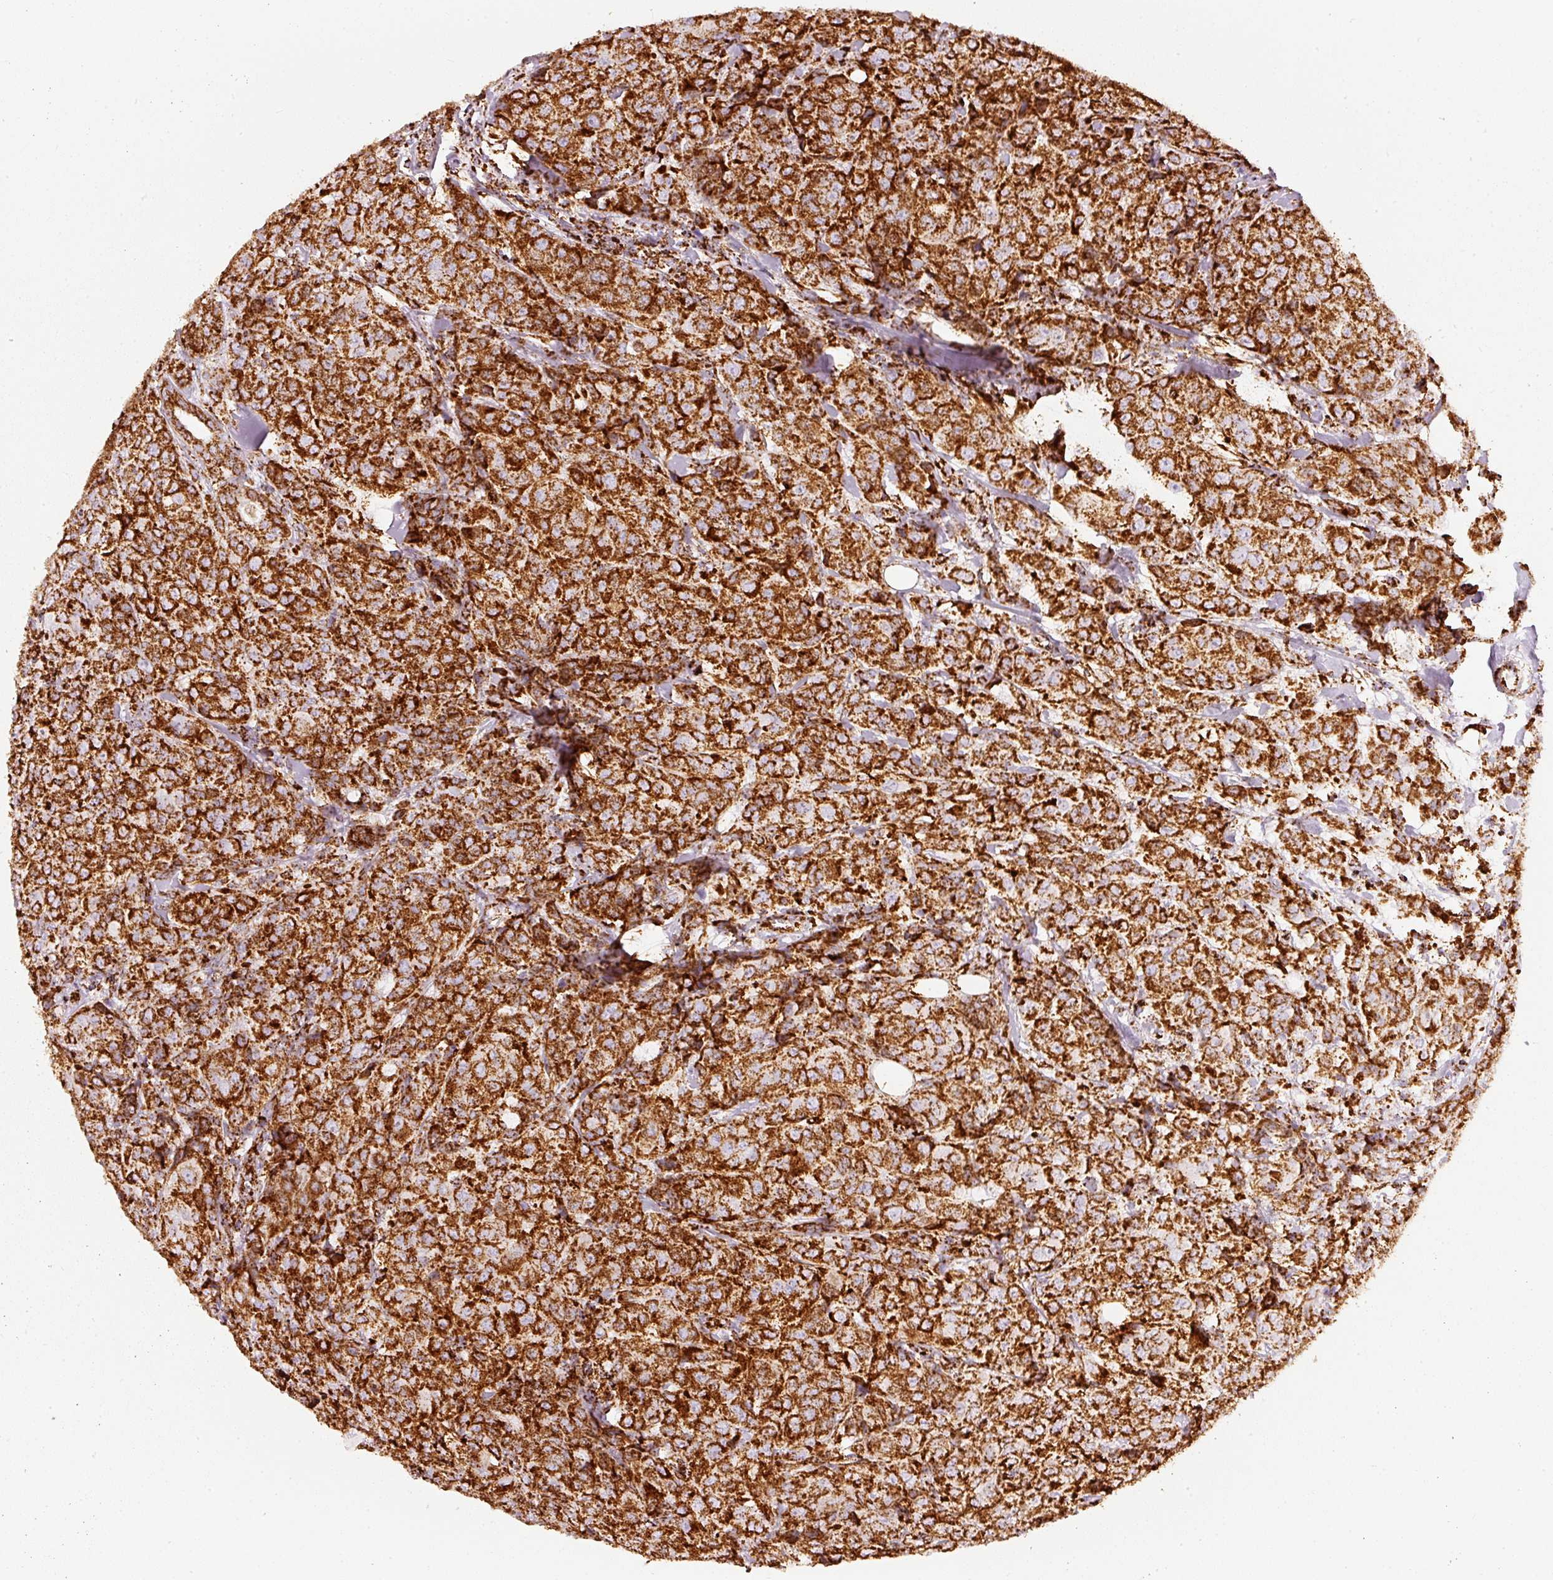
{"staining": {"intensity": "strong", "quantity": ">75%", "location": "cytoplasmic/membranous"}, "tissue": "breast cancer", "cell_type": "Tumor cells", "image_type": "cancer", "snomed": [{"axis": "morphology", "description": "Duct carcinoma"}, {"axis": "topography", "description": "Breast"}], "caption": "An image showing strong cytoplasmic/membranous positivity in approximately >75% of tumor cells in intraductal carcinoma (breast), as visualized by brown immunohistochemical staining.", "gene": "MT-CO2", "patient": {"sex": "female", "age": 43}}